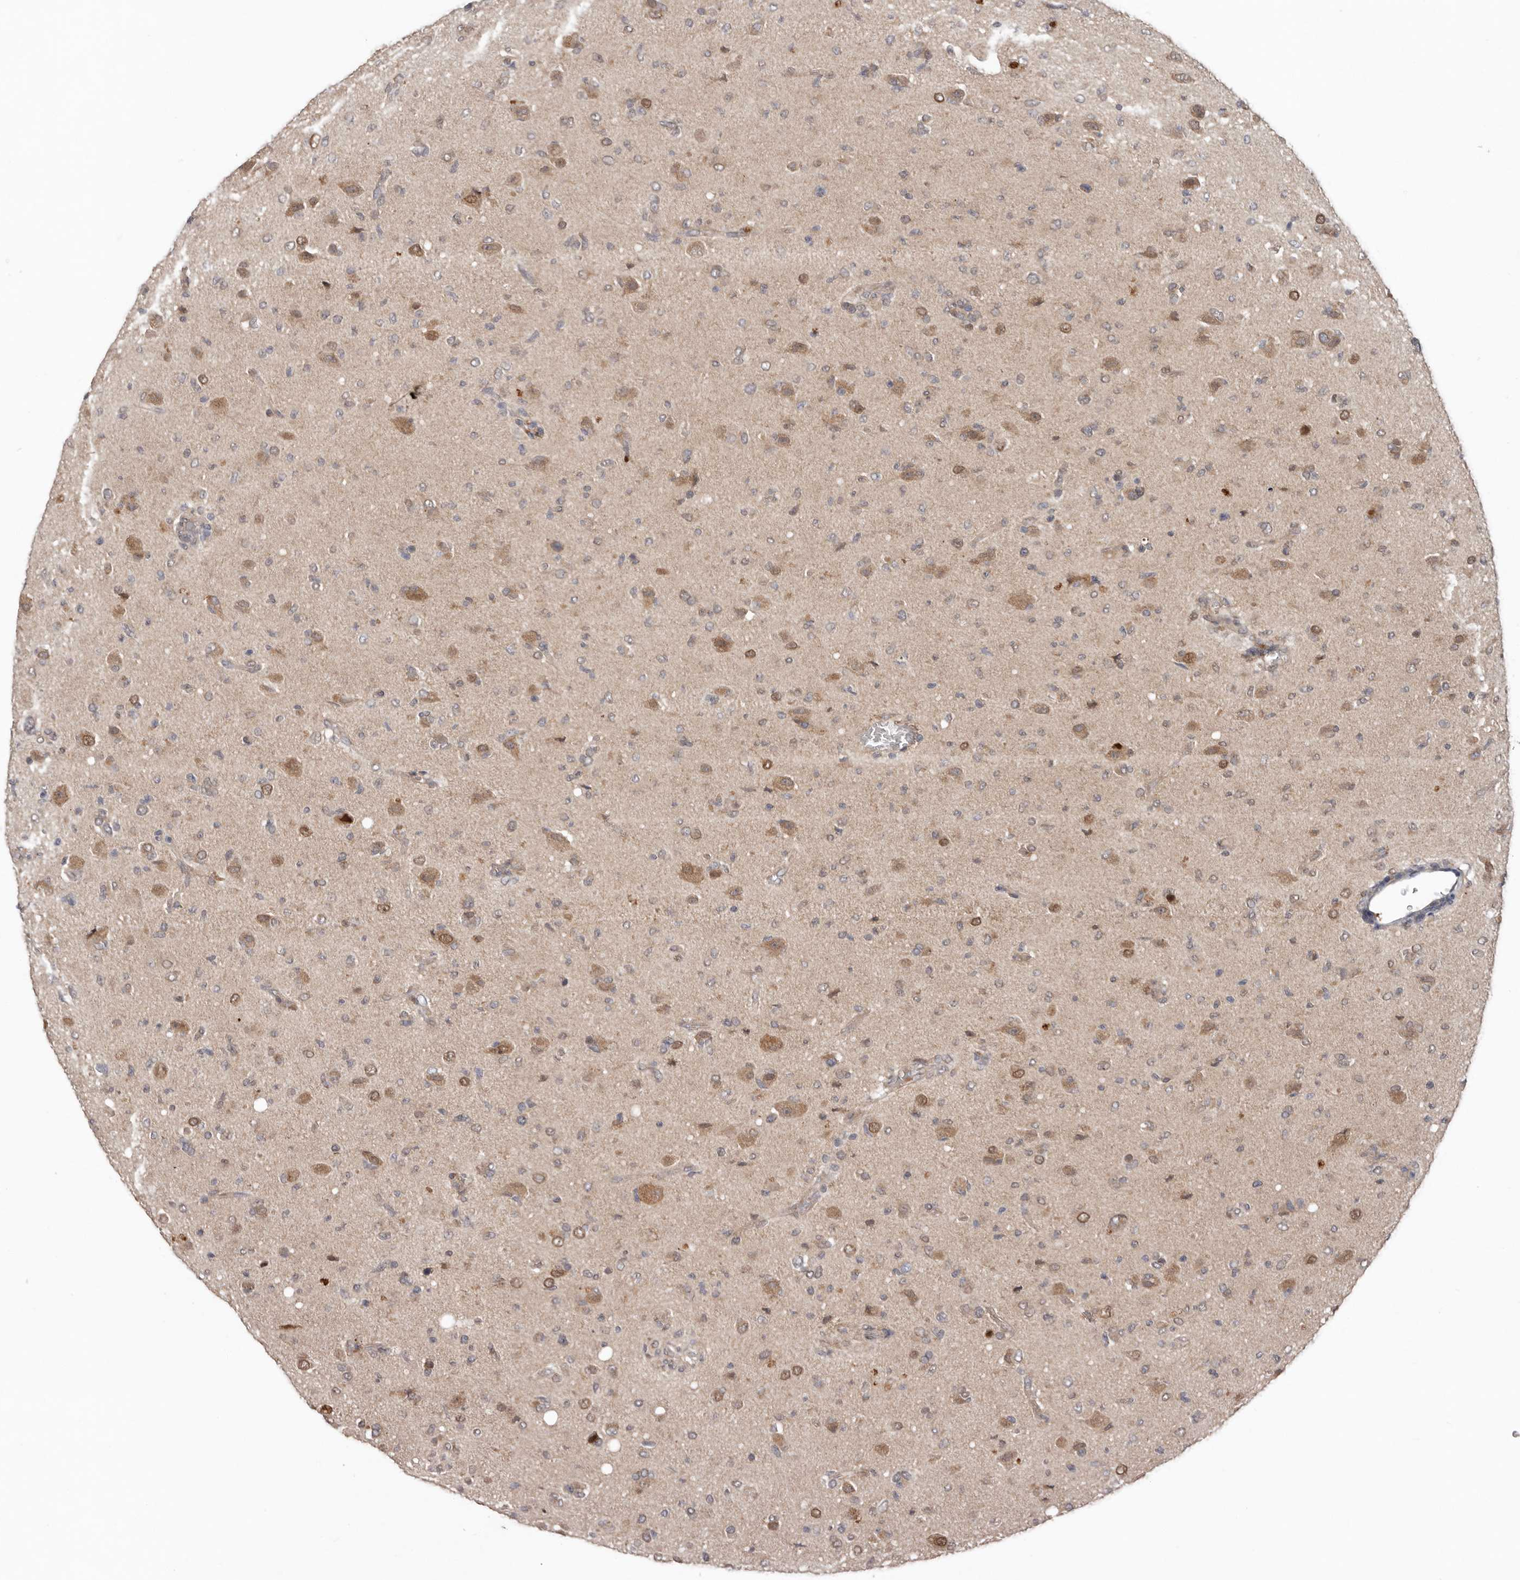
{"staining": {"intensity": "weak", "quantity": "<25%", "location": "cytoplasmic/membranous"}, "tissue": "glioma", "cell_type": "Tumor cells", "image_type": "cancer", "snomed": [{"axis": "morphology", "description": "Glioma, malignant, High grade"}, {"axis": "topography", "description": "Brain"}], "caption": "Immunohistochemistry (IHC) histopathology image of malignant high-grade glioma stained for a protein (brown), which exhibits no expression in tumor cells.", "gene": "CHML", "patient": {"sex": "female", "age": 57}}